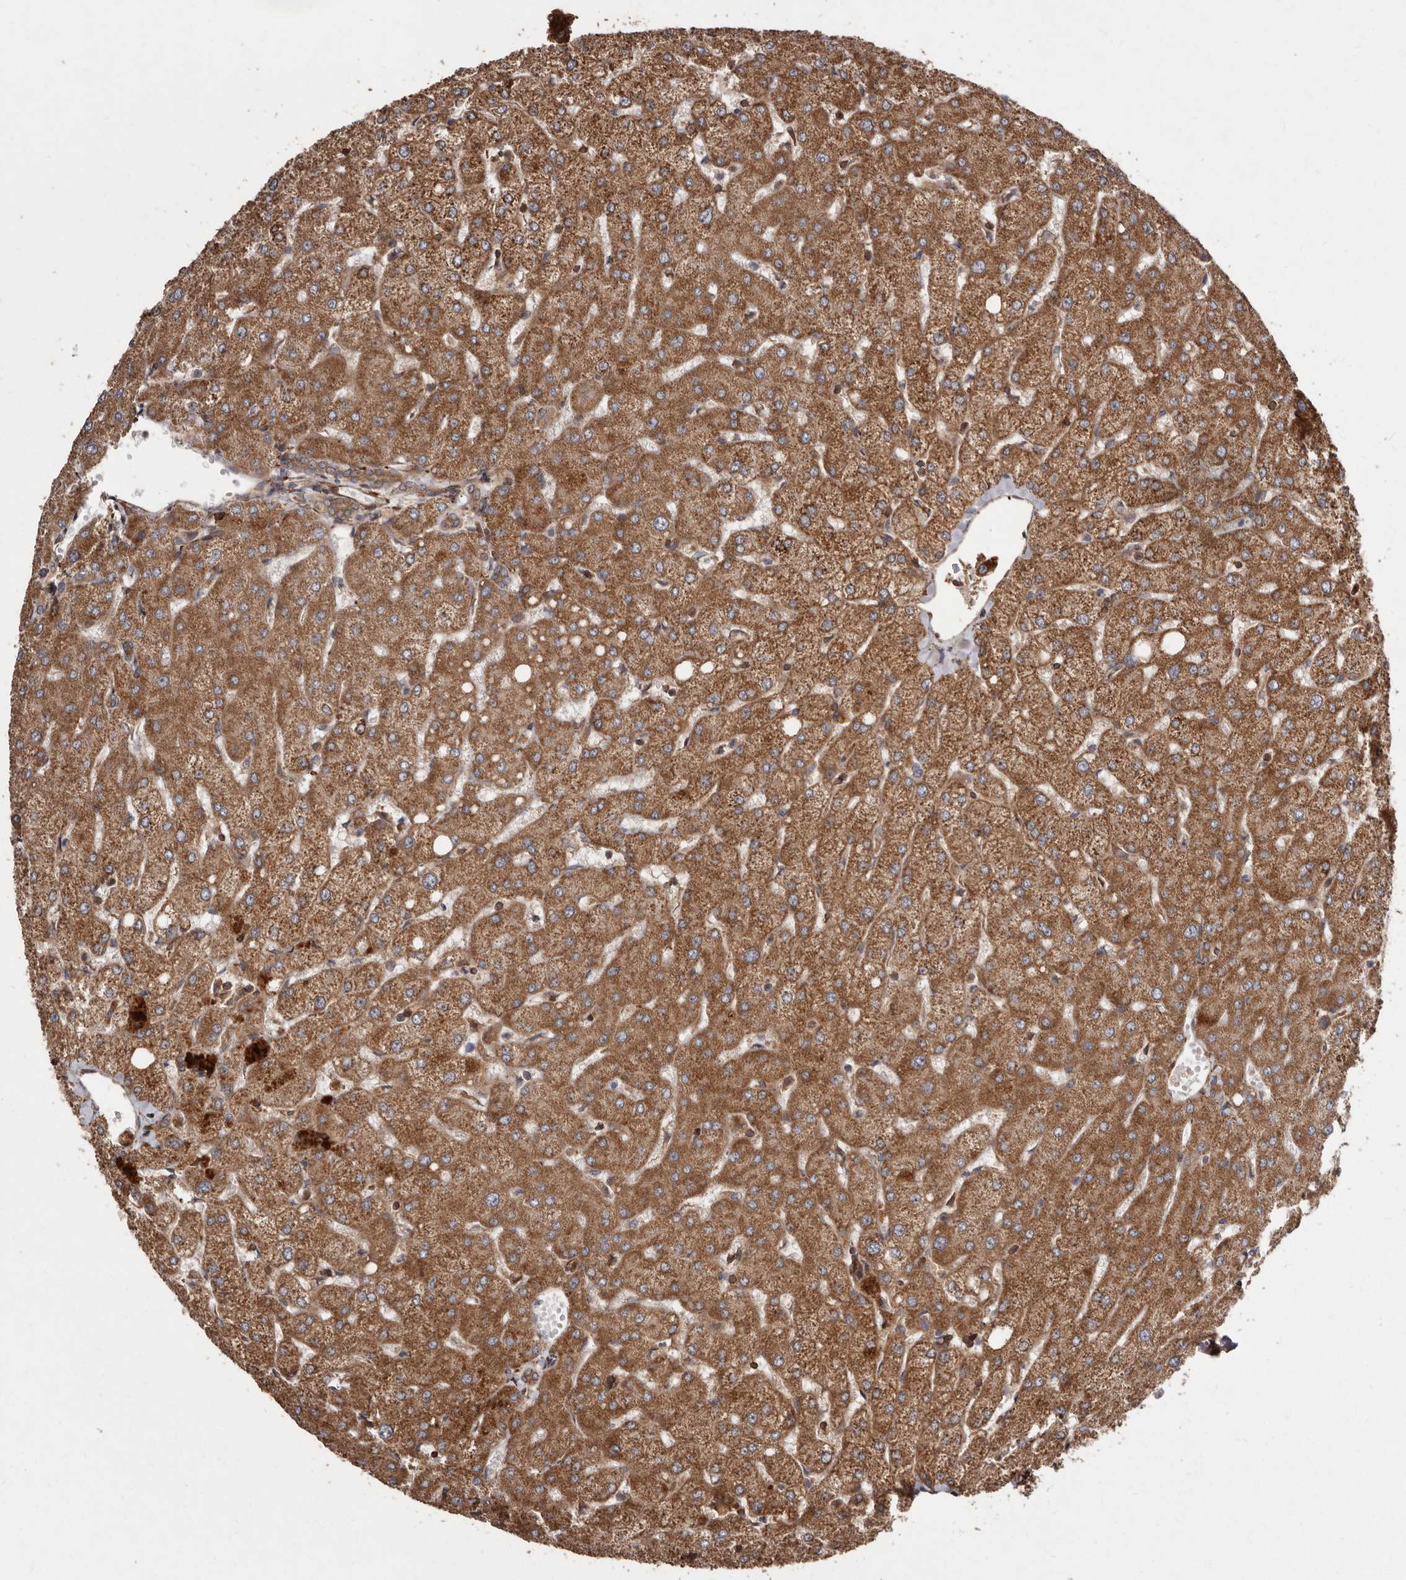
{"staining": {"intensity": "moderate", "quantity": ">75%", "location": "cytoplasmic/membranous"}, "tissue": "liver", "cell_type": "Cholangiocytes", "image_type": "normal", "snomed": [{"axis": "morphology", "description": "Normal tissue, NOS"}, {"axis": "topography", "description": "Liver"}], "caption": "This photomicrograph reveals normal liver stained with immunohistochemistry to label a protein in brown. The cytoplasmic/membranous of cholangiocytes show moderate positivity for the protein. Nuclei are counter-stained blue.", "gene": "FLAD1", "patient": {"sex": "female", "age": 54}}